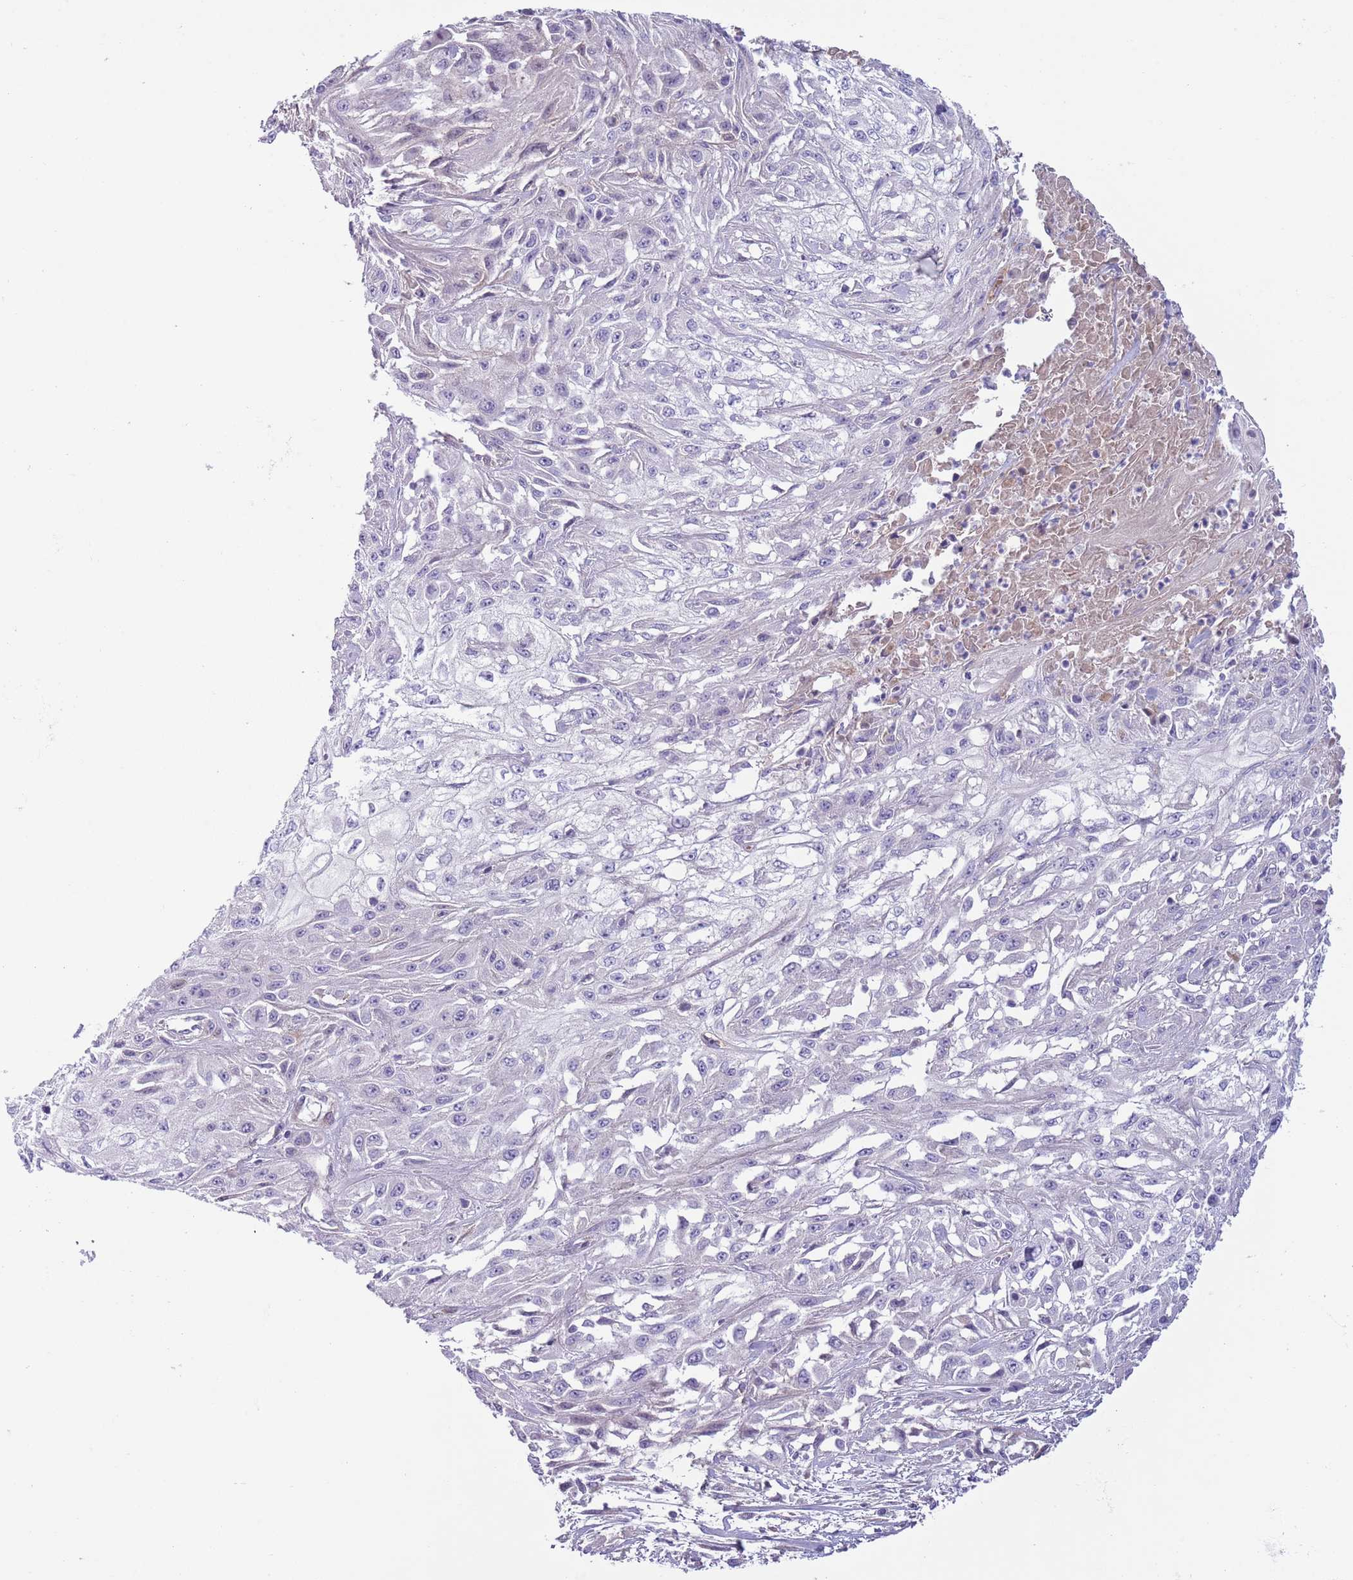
{"staining": {"intensity": "negative", "quantity": "none", "location": "none"}, "tissue": "skin cancer", "cell_type": "Tumor cells", "image_type": "cancer", "snomed": [{"axis": "morphology", "description": "Squamous cell carcinoma, NOS"}, {"axis": "morphology", "description": "Squamous cell carcinoma, metastatic, NOS"}, {"axis": "topography", "description": "Skin"}, {"axis": "topography", "description": "Lymph node"}], "caption": "A micrograph of human skin cancer is negative for staining in tumor cells. (Stains: DAB (3,3'-diaminobenzidine) immunohistochemistry with hematoxylin counter stain, Microscopy: brightfield microscopy at high magnification).", "gene": "CFH", "patient": {"sex": "male", "age": 75}}